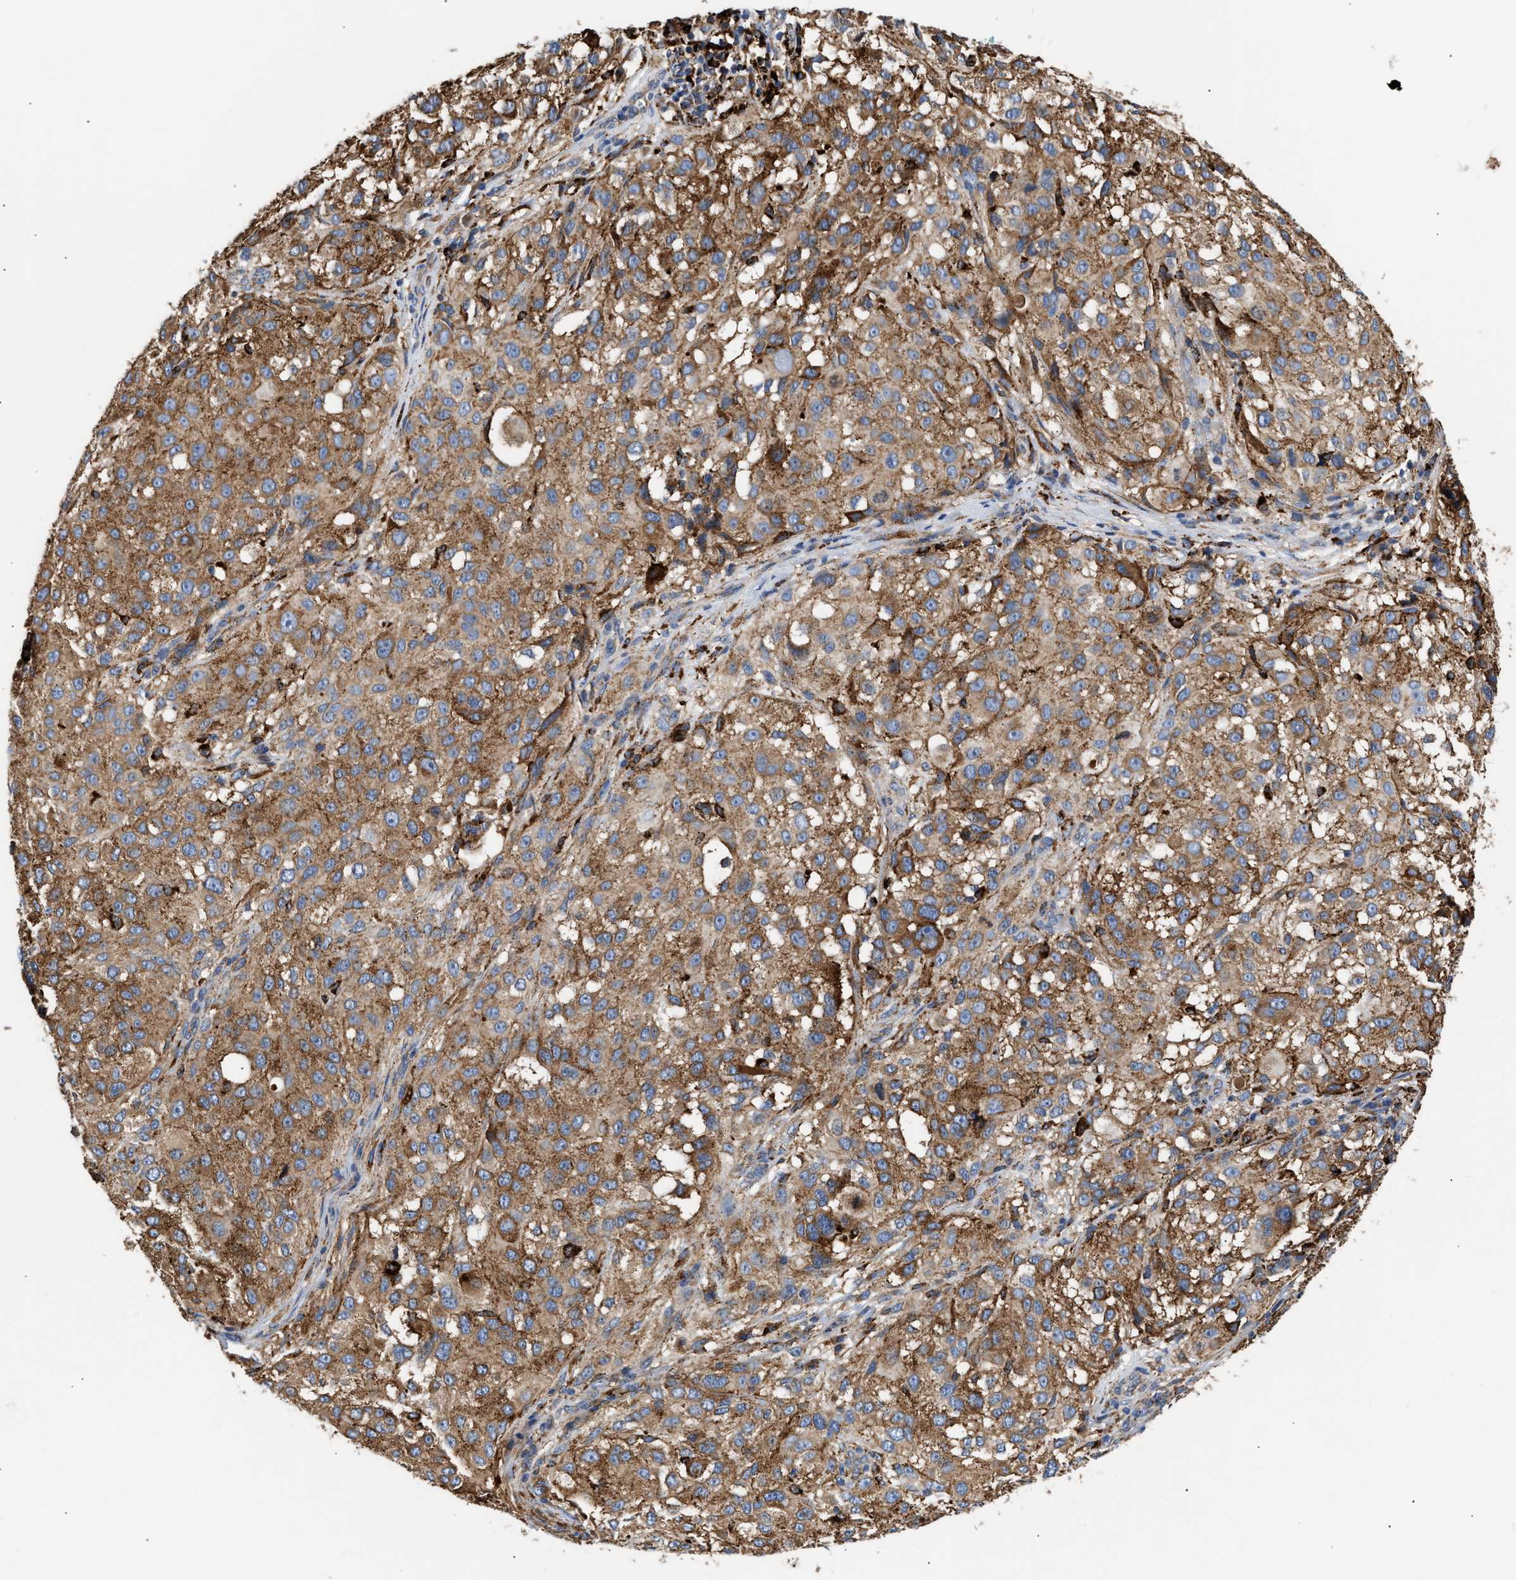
{"staining": {"intensity": "moderate", "quantity": ">75%", "location": "cytoplasmic/membranous"}, "tissue": "melanoma", "cell_type": "Tumor cells", "image_type": "cancer", "snomed": [{"axis": "morphology", "description": "Necrosis, NOS"}, {"axis": "morphology", "description": "Malignant melanoma, NOS"}, {"axis": "topography", "description": "Skin"}], "caption": "Protein analysis of melanoma tissue displays moderate cytoplasmic/membranous expression in about >75% of tumor cells.", "gene": "CCDC146", "patient": {"sex": "female", "age": 87}}